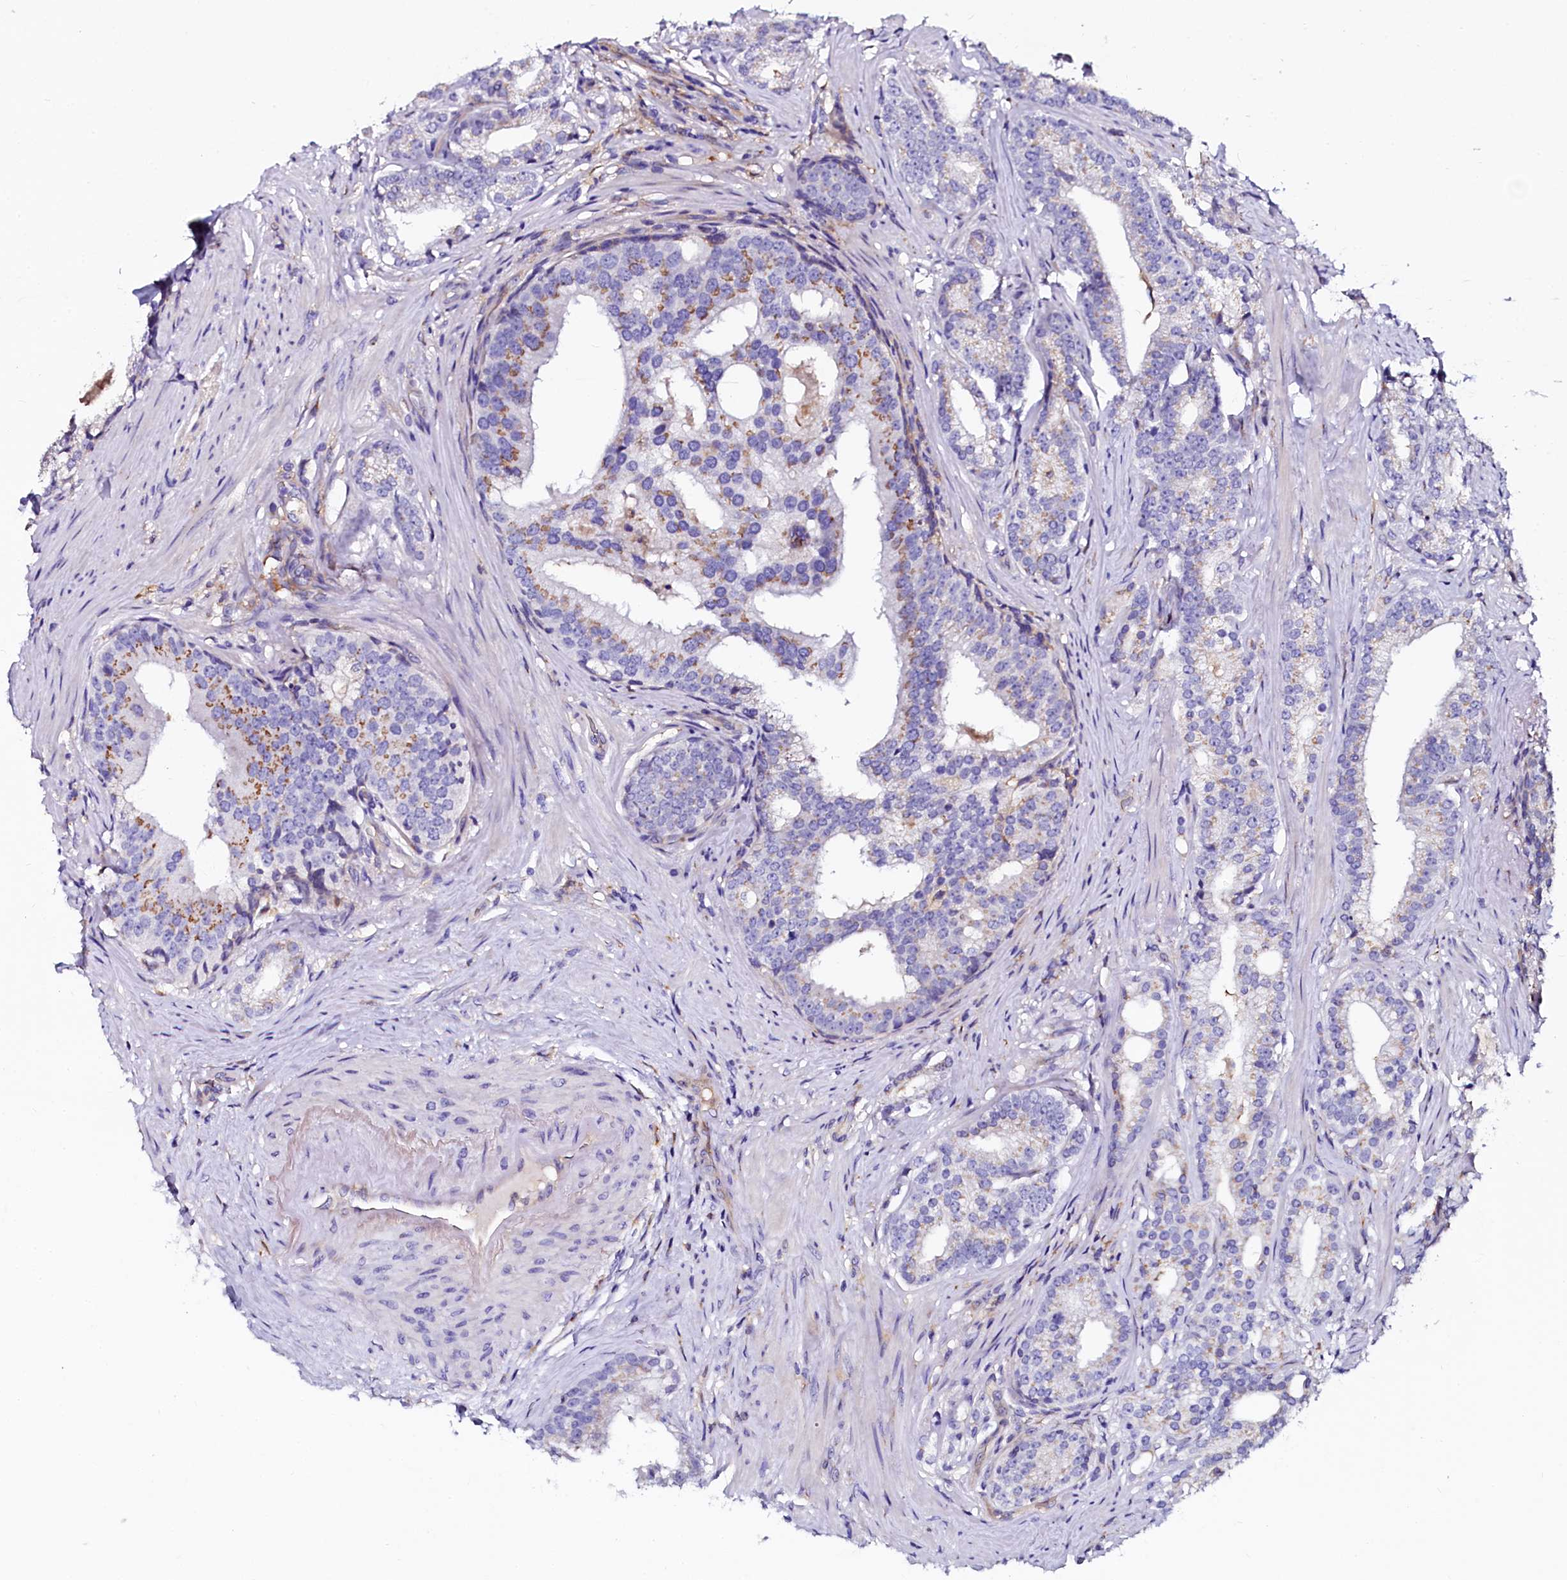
{"staining": {"intensity": "moderate", "quantity": "<25%", "location": "cytoplasmic/membranous"}, "tissue": "prostate cancer", "cell_type": "Tumor cells", "image_type": "cancer", "snomed": [{"axis": "morphology", "description": "Adenocarcinoma, Low grade"}, {"axis": "topography", "description": "Prostate"}], "caption": "Tumor cells demonstrate low levels of moderate cytoplasmic/membranous positivity in about <25% of cells in adenocarcinoma (low-grade) (prostate). (brown staining indicates protein expression, while blue staining denotes nuclei).", "gene": "OTOL1", "patient": {"sex": "male", "age": 71}}